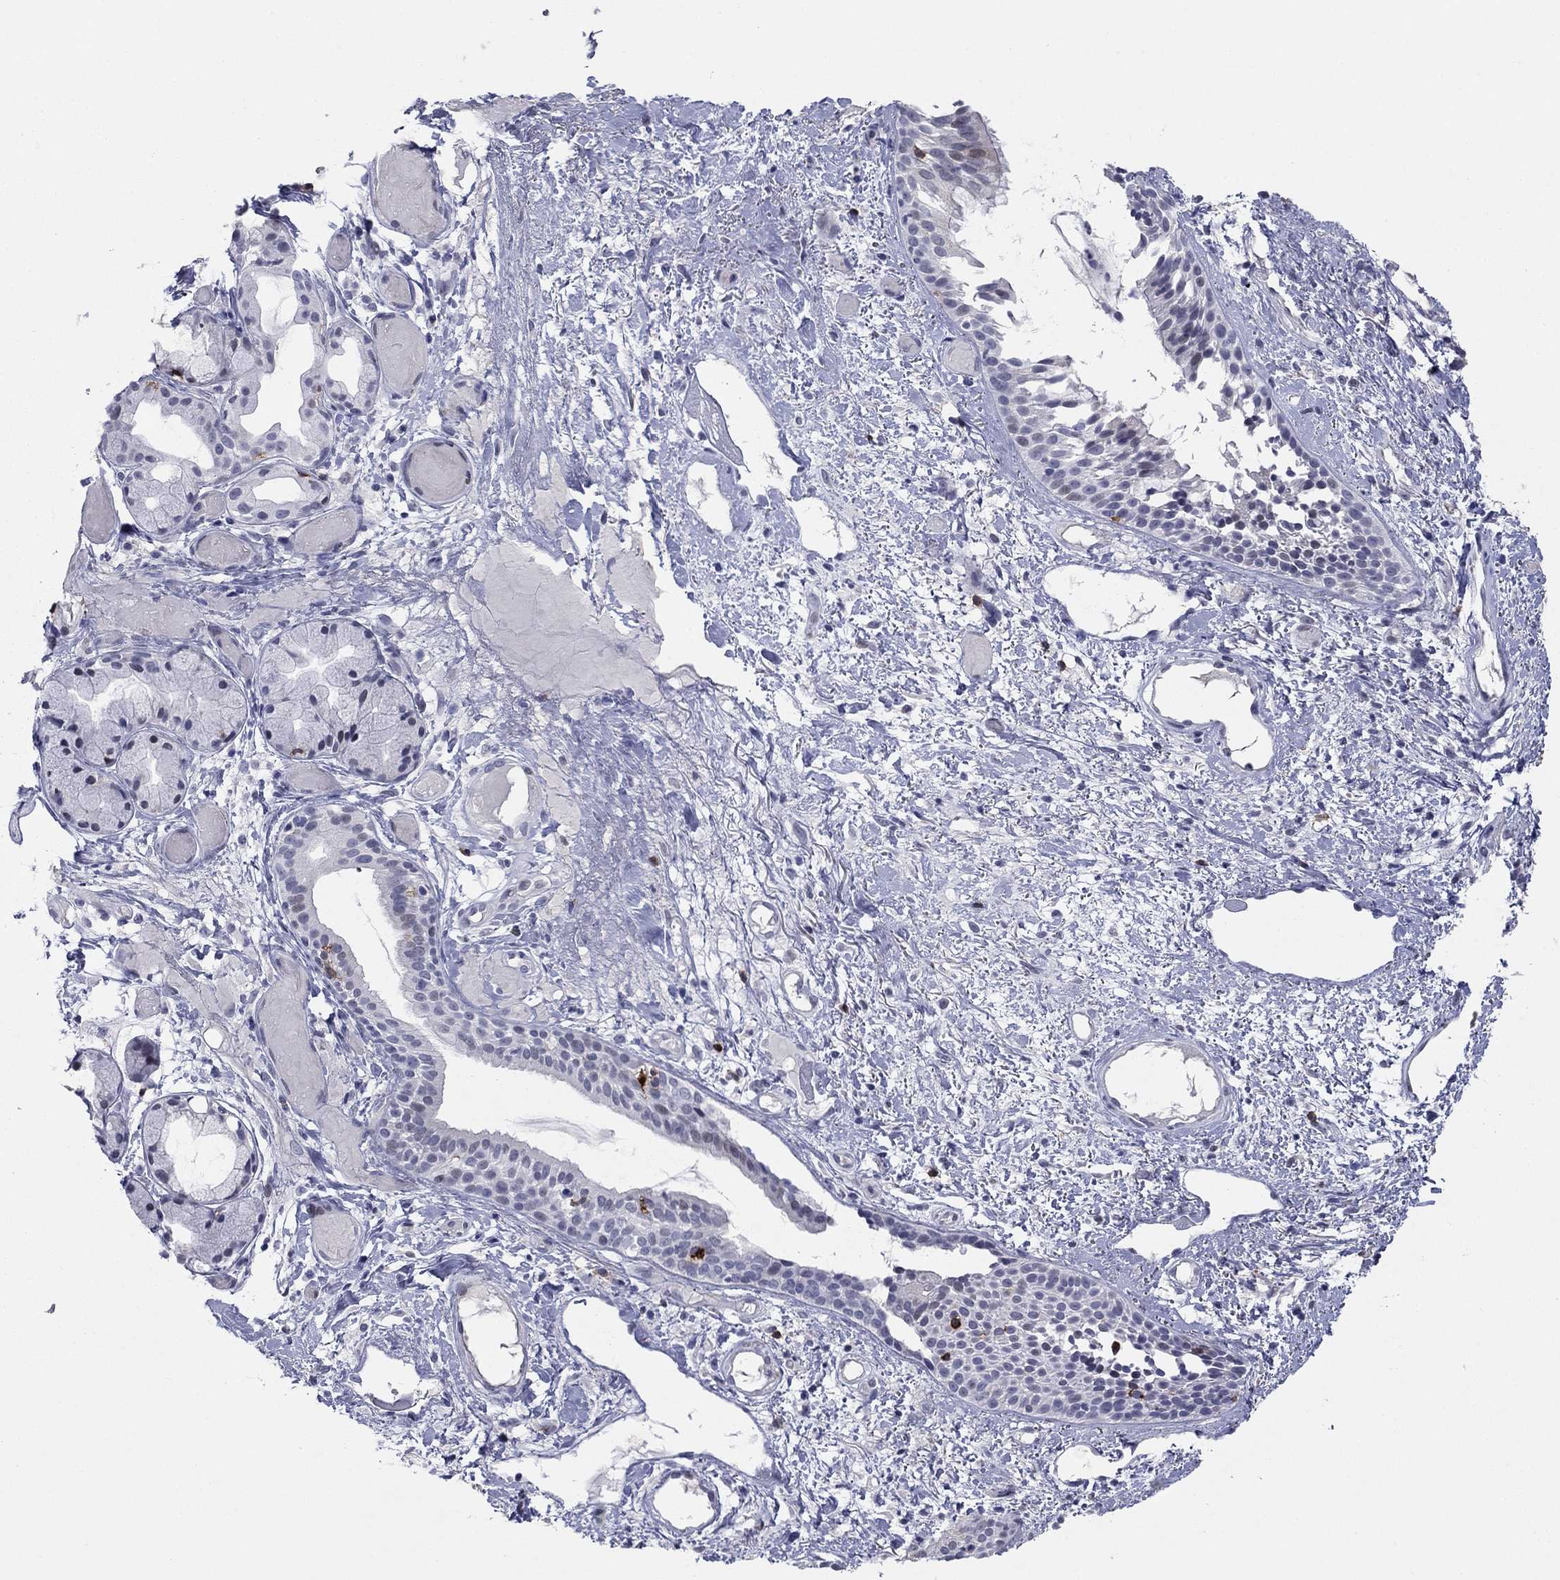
{"staining": {"intensity": "negative", "quantity": "none", "location": "none"}, "tissue": "soft tissue", "cell_type": "Fibroblasts", "image_type": "normal", "snomed": [{"axis": "morphology", "description": "Normal tissue, NOS"}, {"axis": "topography", "description": "Cartilage tissue"}], "caption": "IHC histopathology image of normal soft tissue stained for a protein (brown), which shows no expression in fibroblasts. Brightfield microscopy of immunohistochemistry stained with DAB (3,3'-diaminobenzidine) (brown) and hematoxylin (blue), captured at high magnification.", "gene": "ITGAE", "patient": {"sex": "male", "age": 62}}